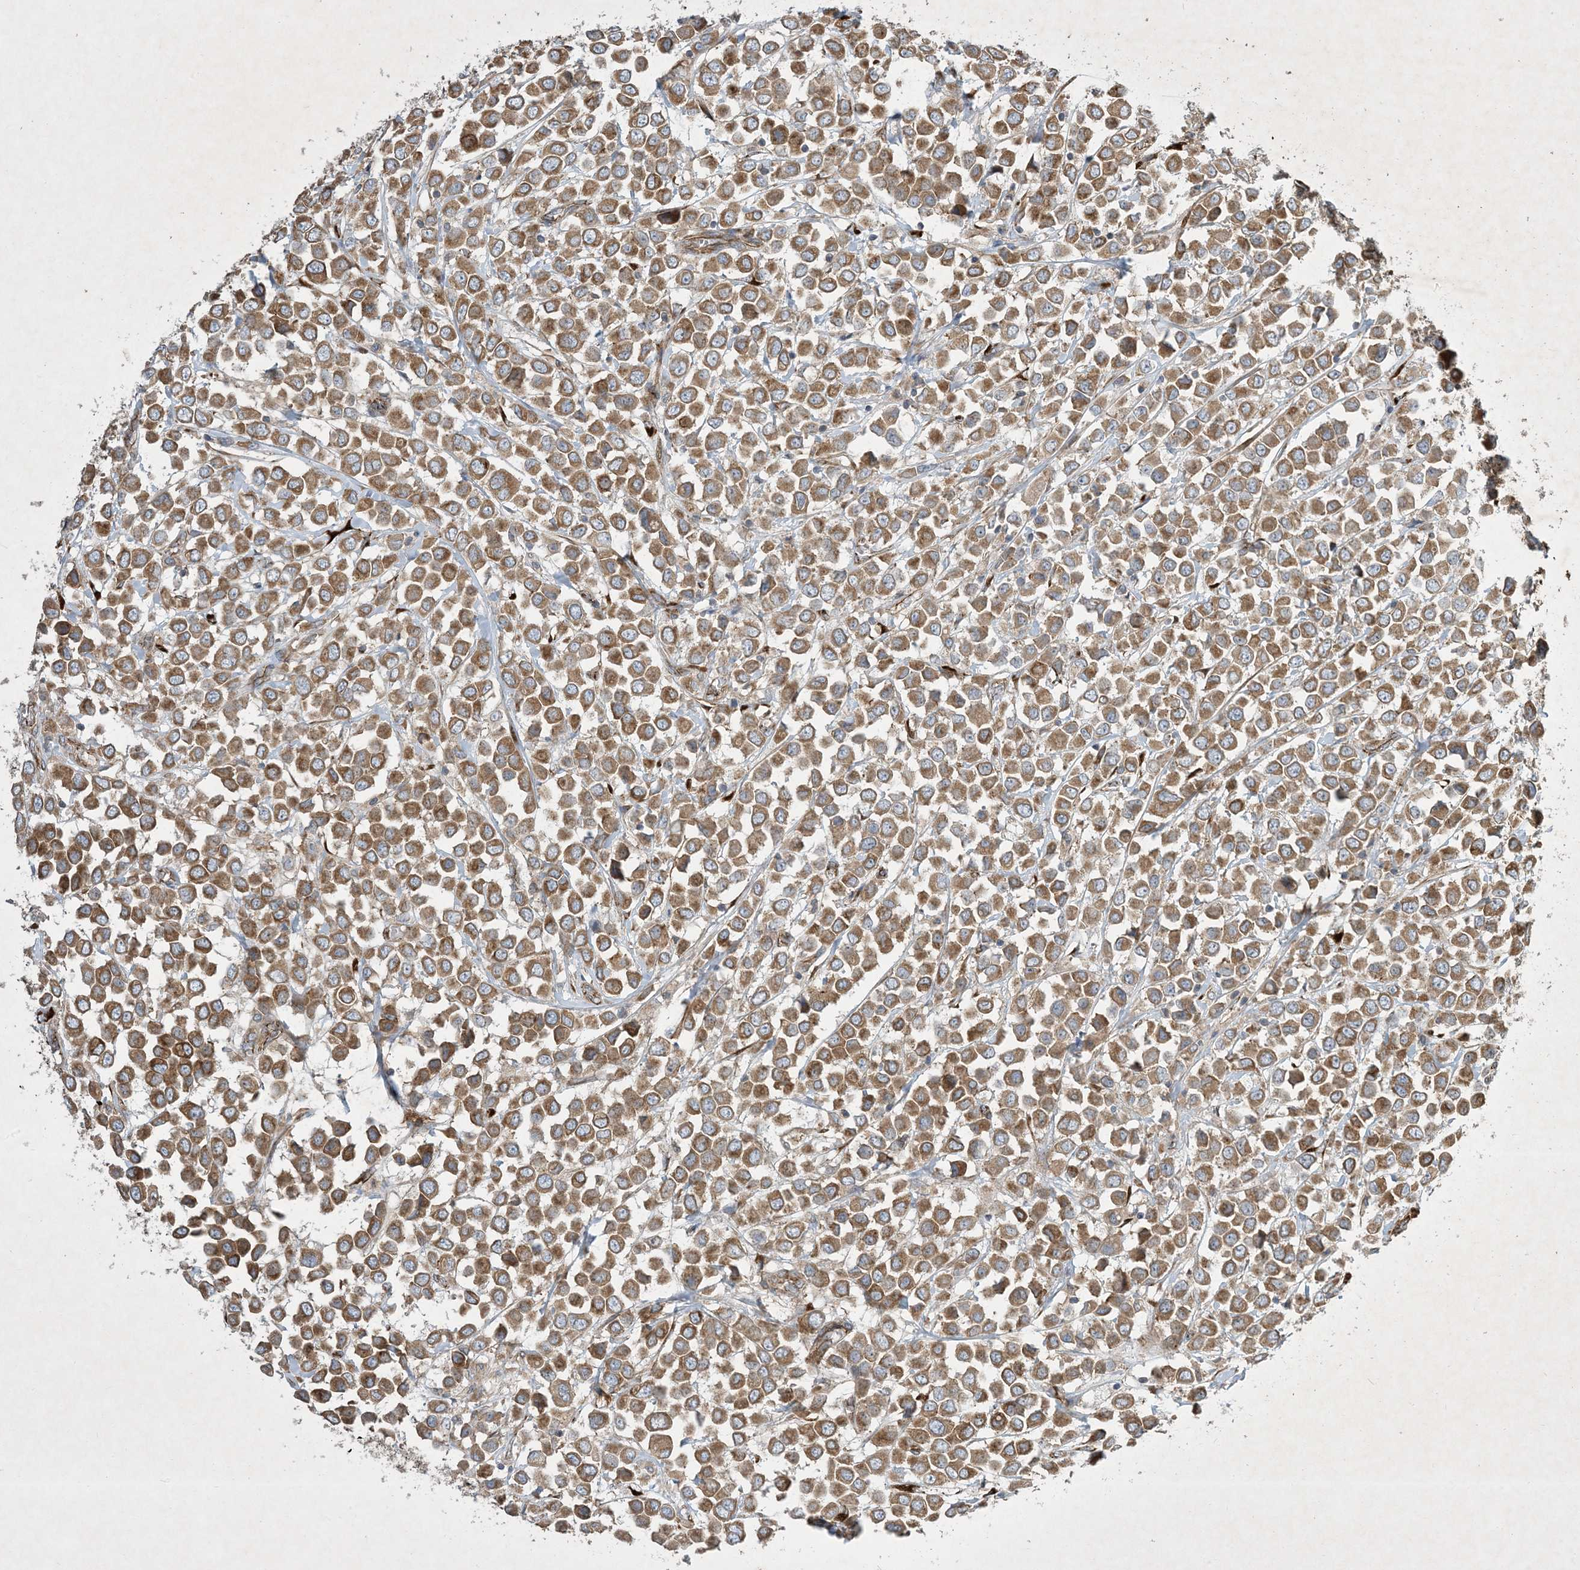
{"staining": {"intensity": "moderate", "quantity": ">75%", "location": "cytoplasmic/membranous"}, "tissue": "breast cancer", "cell_type": "Tumor cells", "image_type": "cancer", "snomed": [{"axis": "morphology", "description": "Duct carcinoma"}, {"axis": "topography", "description": "Breast"}], "caption": "Immunohistochemical staining of breast invasive ductal carcinoma shows moderate cytoplasmic/membranous protein staining in about >75% of tumor cells.", "gene": "OTOP1", "patient": {"sex": "female", "age": 61}}